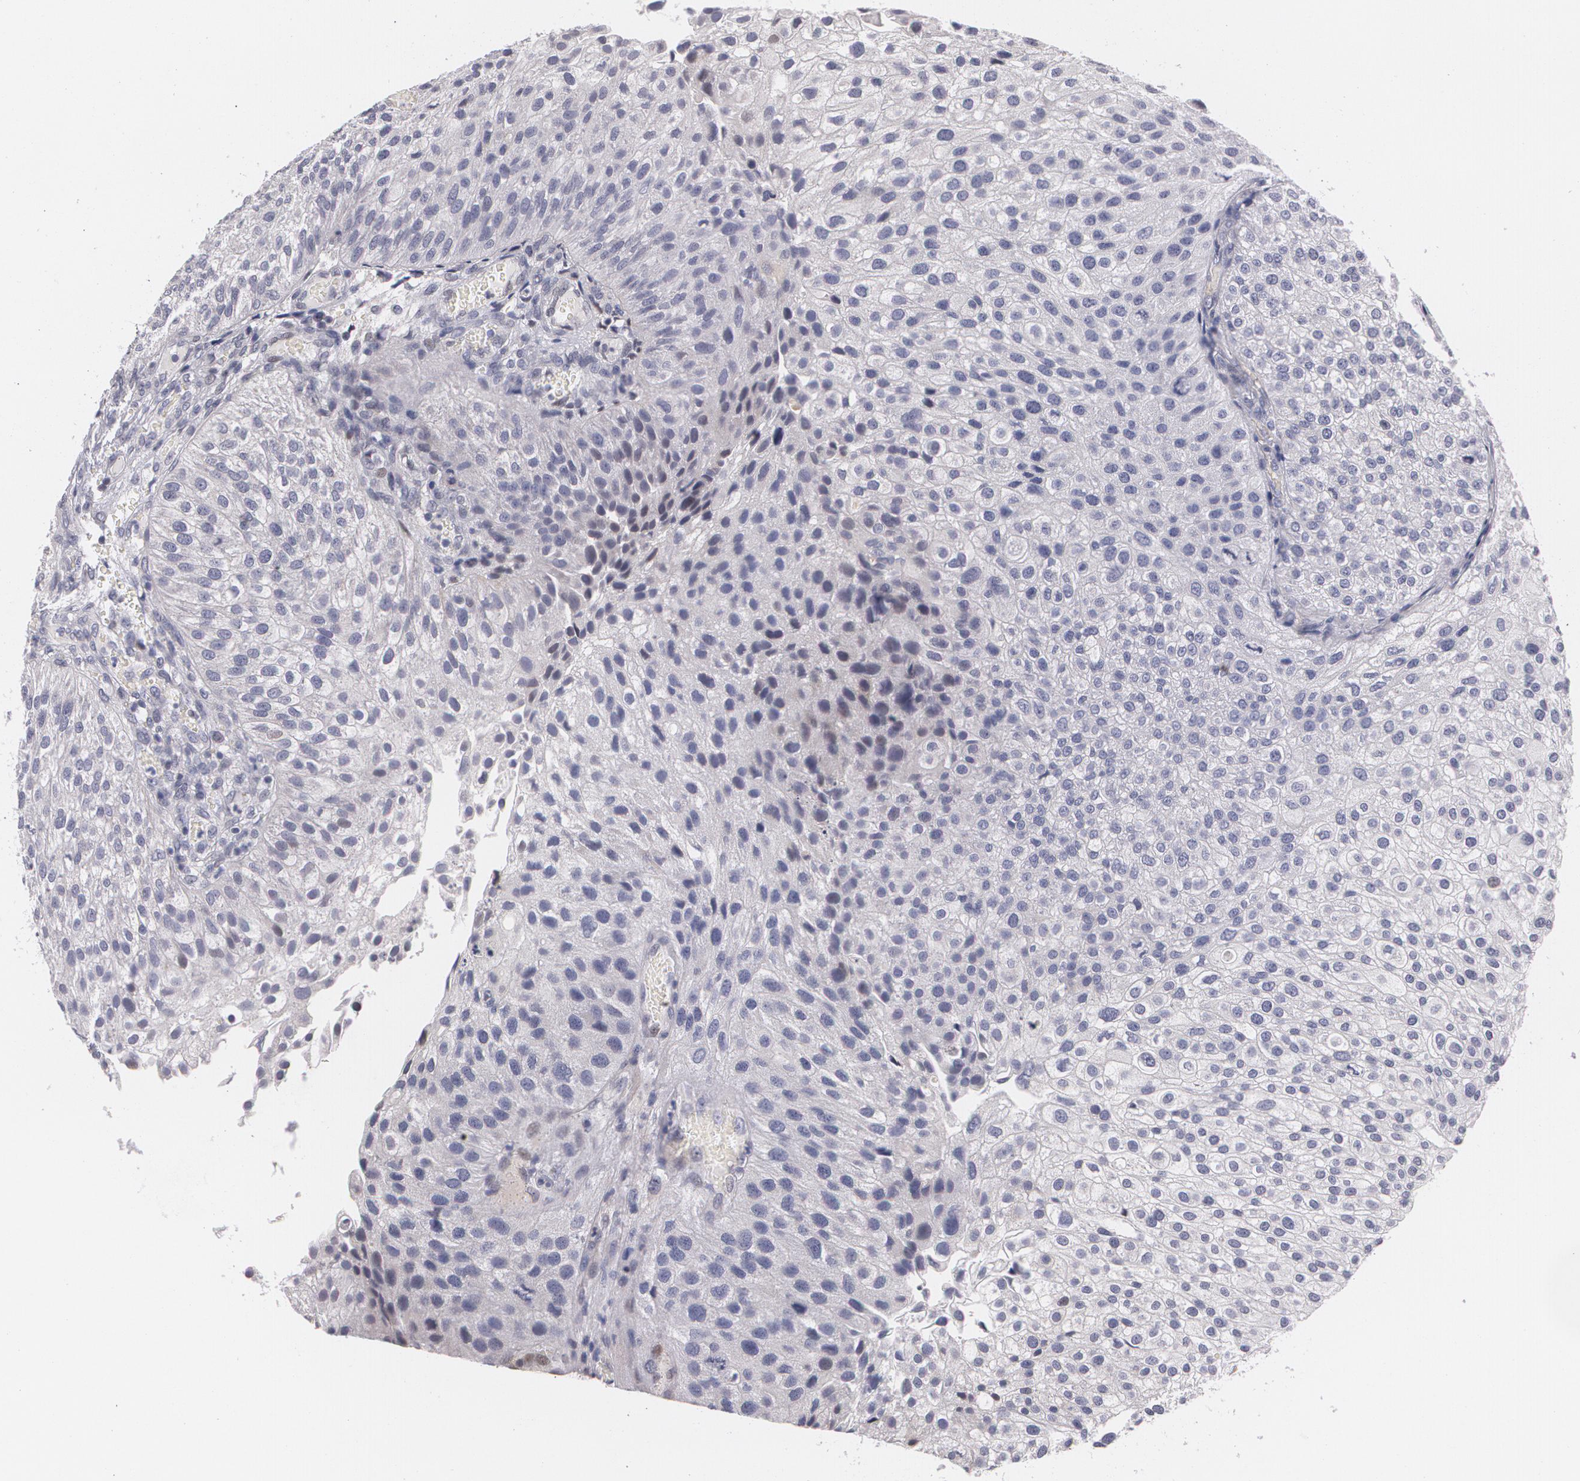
{"staining": {"intensity": "negative", "quantity": "none", "location": "none"}, "tissue": "urothelial cancer", "cell_type": "Tumor cells", "image_type": "cancer", "snomed": [{"axis": "morphology", "description": "Urothelial carcinoma, Low grade"}, {"axis": "topography", "description": "Urinary bladder"}], "caption": "DAB (3,3'-diaminobenzidine) immunohistochemical staining of human urothelial cancer reveals no significant staining in tumor cells.", "gene": "ZBTB16", "patient": {"sex": "female", "age": 89}}